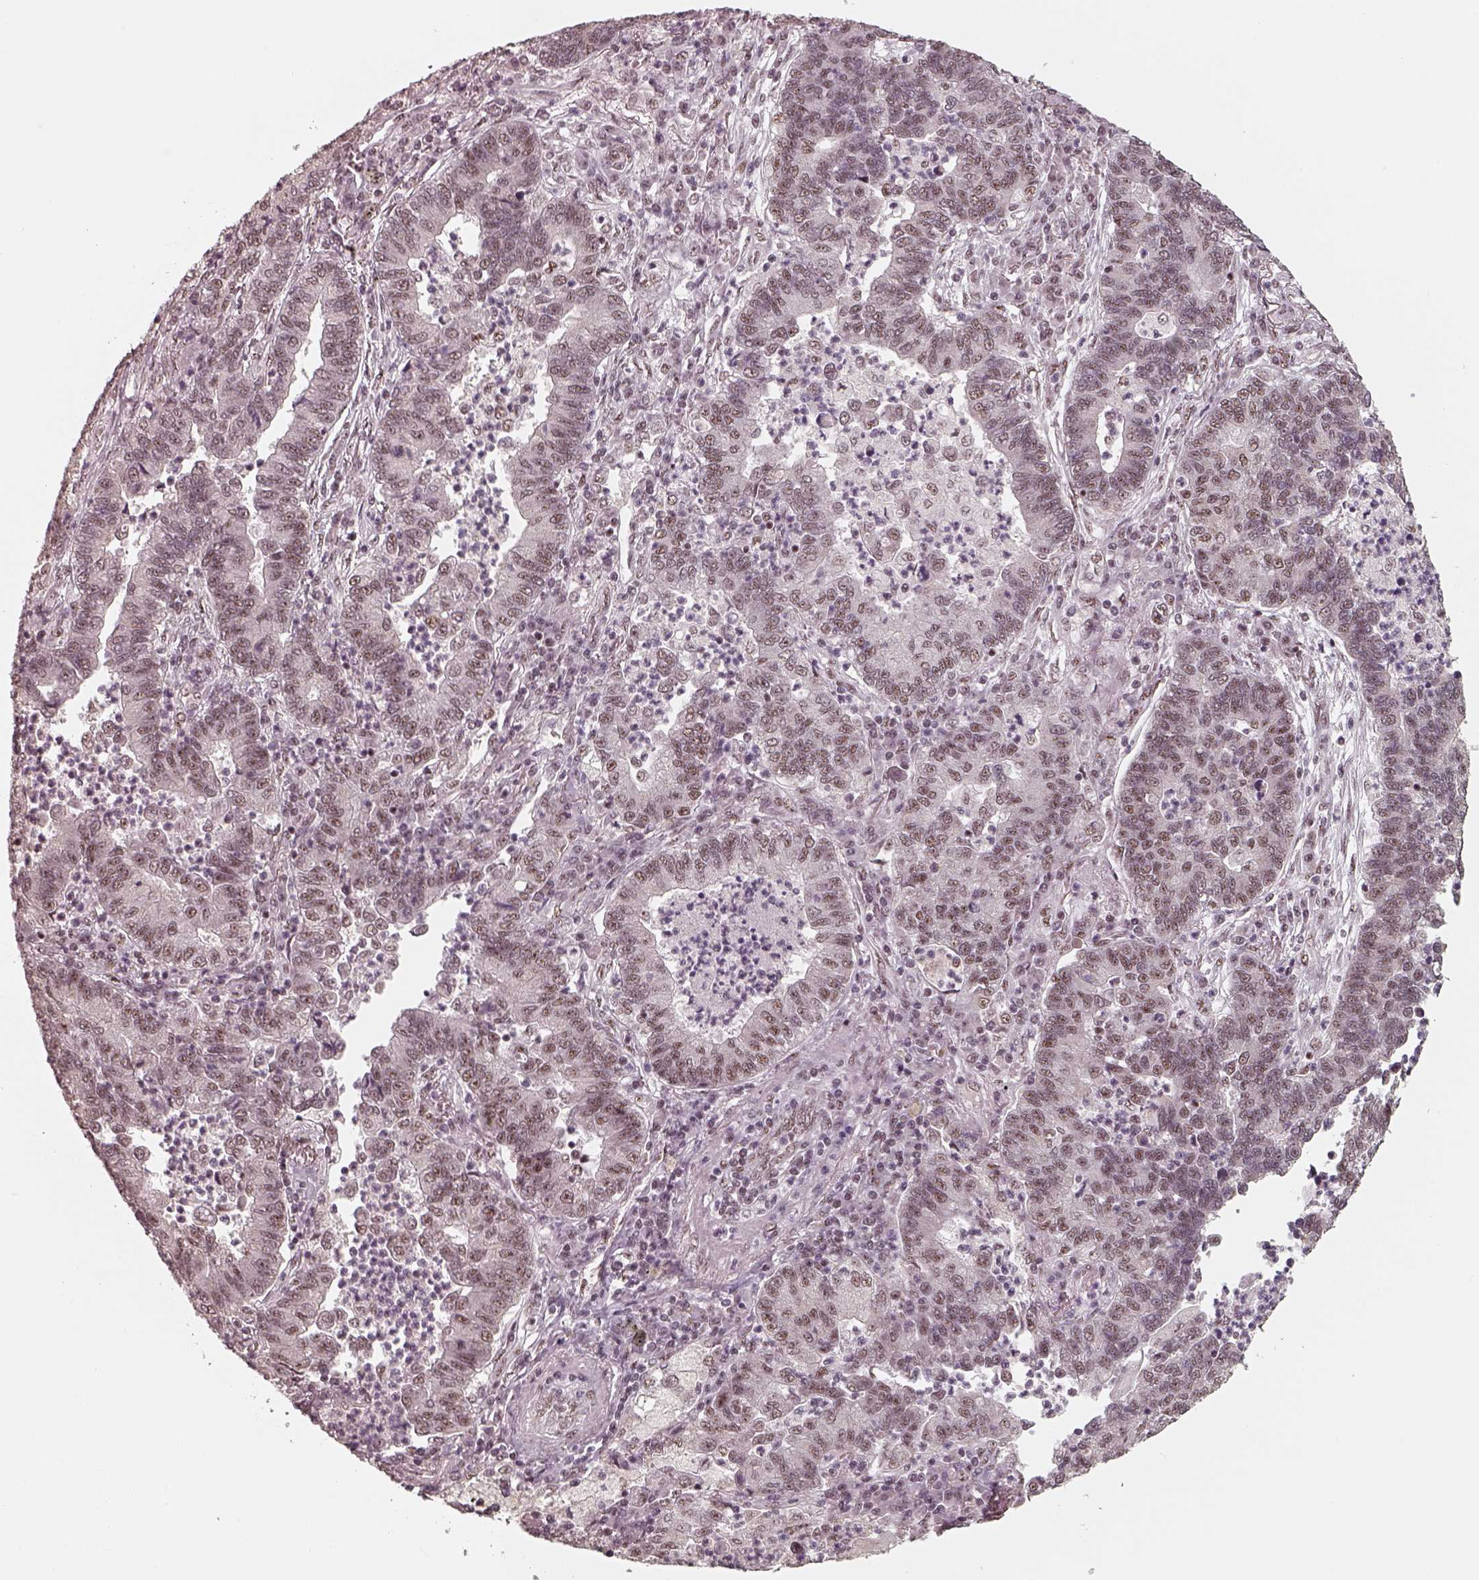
{"staining": {"intensity": "weak", "quantity": ">75%", "location": "nuclear"}, "tissue": "lung cancer", "cell_type": "Tumor cells", "image_type": "cancer", "snomed": [{"axis": "morphology", "description": "Adenocarcinoma, NOS"}, {"axis": "topography", "description": "Lung"}], "caption": "Immunohistochemical staining of human adenocarcinoma (lung) displays weak nuclear protein staining in approximately >75% of tumor cells. Nuclei are stained in blue.", "gene": "ATXN7L3", "patient": {"sex": "female", "age": 57}}